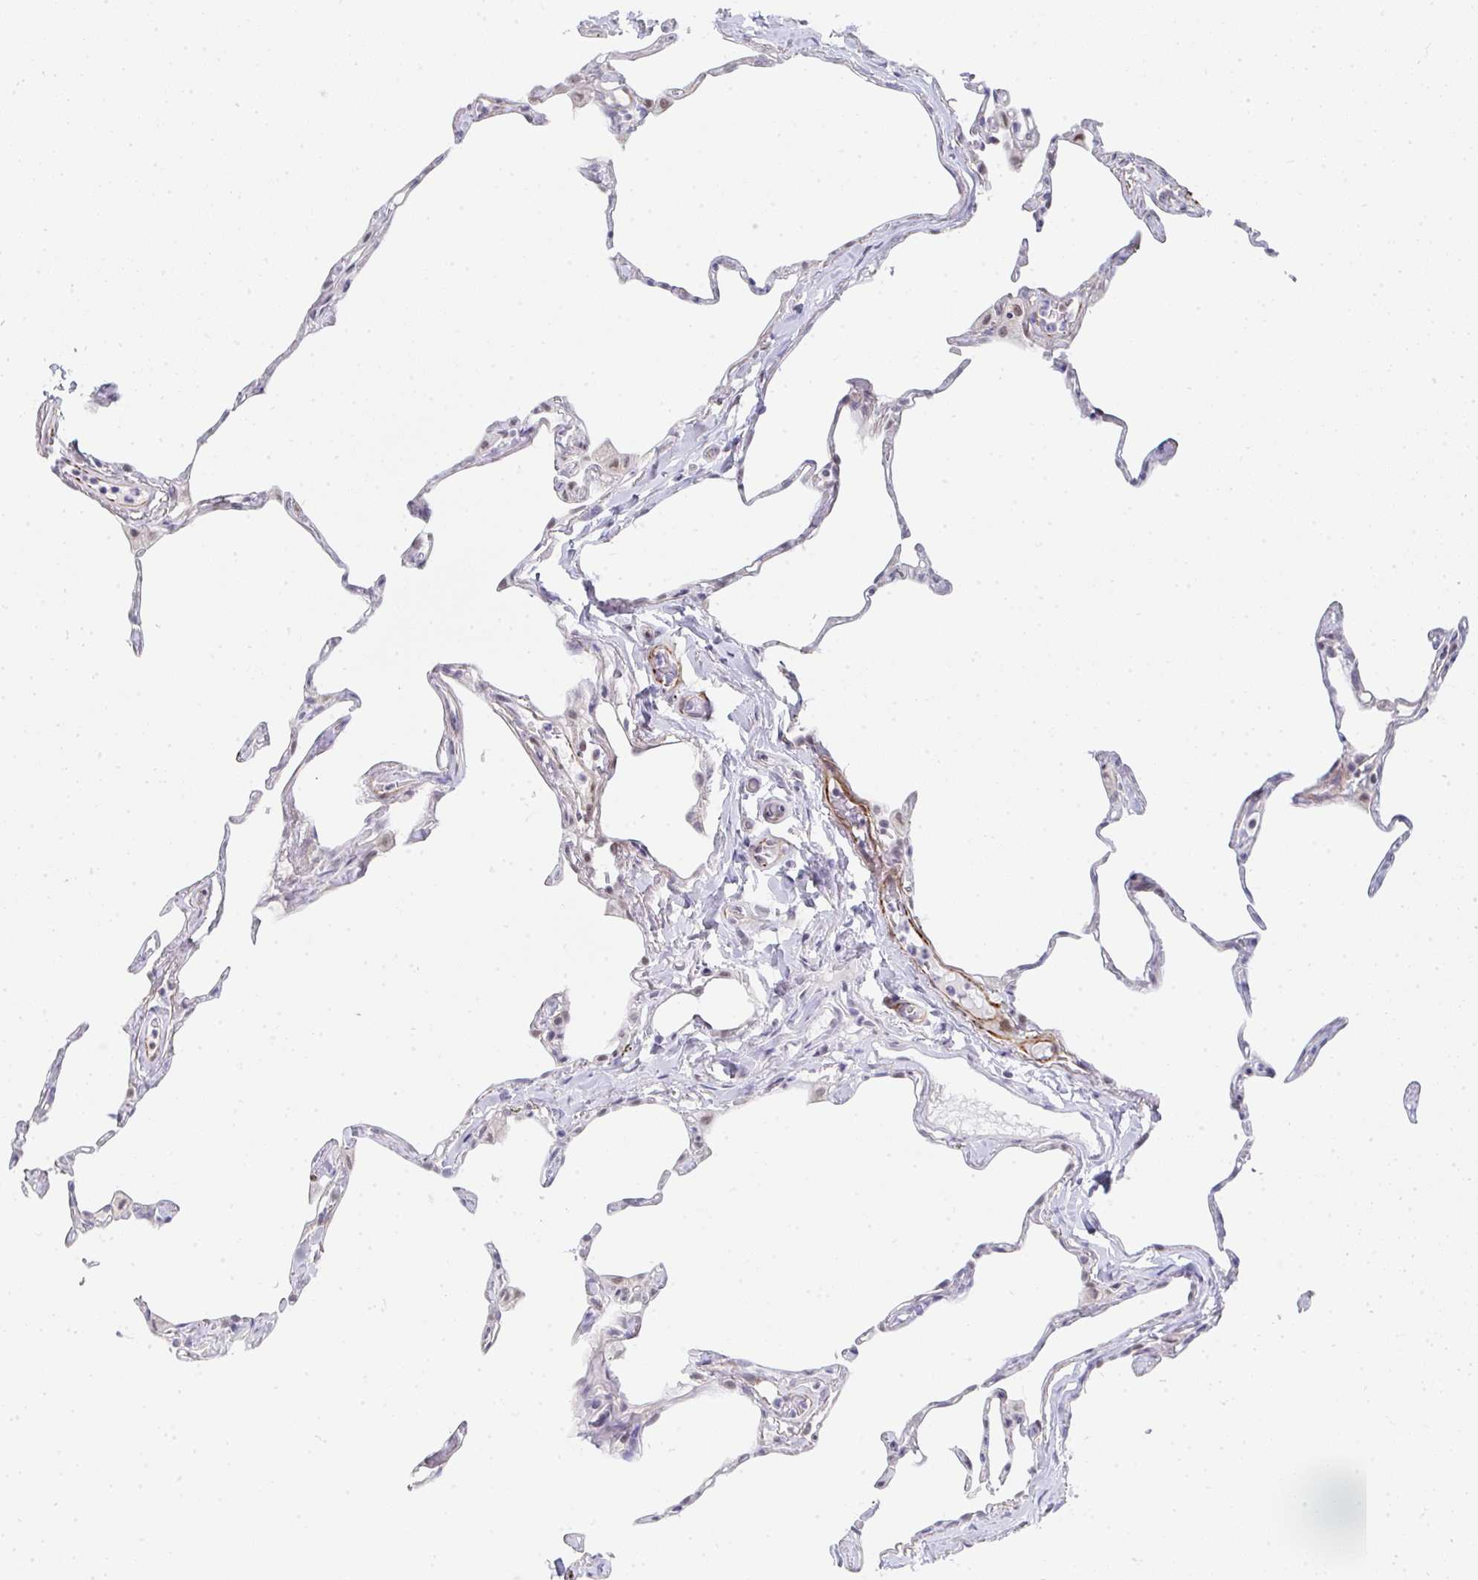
{"staining": {"intensity": "moderate", "quantity": "<25%", "location": "nuclear"}, "tissue": "lung", "cell_type": "Alveolar cells", "image_type": "normal", "snomed": [{"axis": "morphology", "description": "Normal tissue, NOS"}, {"axis": "topography", "description": "Lung"}], "caption": "High-magnification brightfield microscopy of benign lung stained with DAB (brown) and counterstained with hematoxylin (blue). alveolar cells exhibit moderate nuclear positivity is identified in approximately<25% of cells.", "gene": "GINS2", "patient": {"sex": "male", "age": 65}}